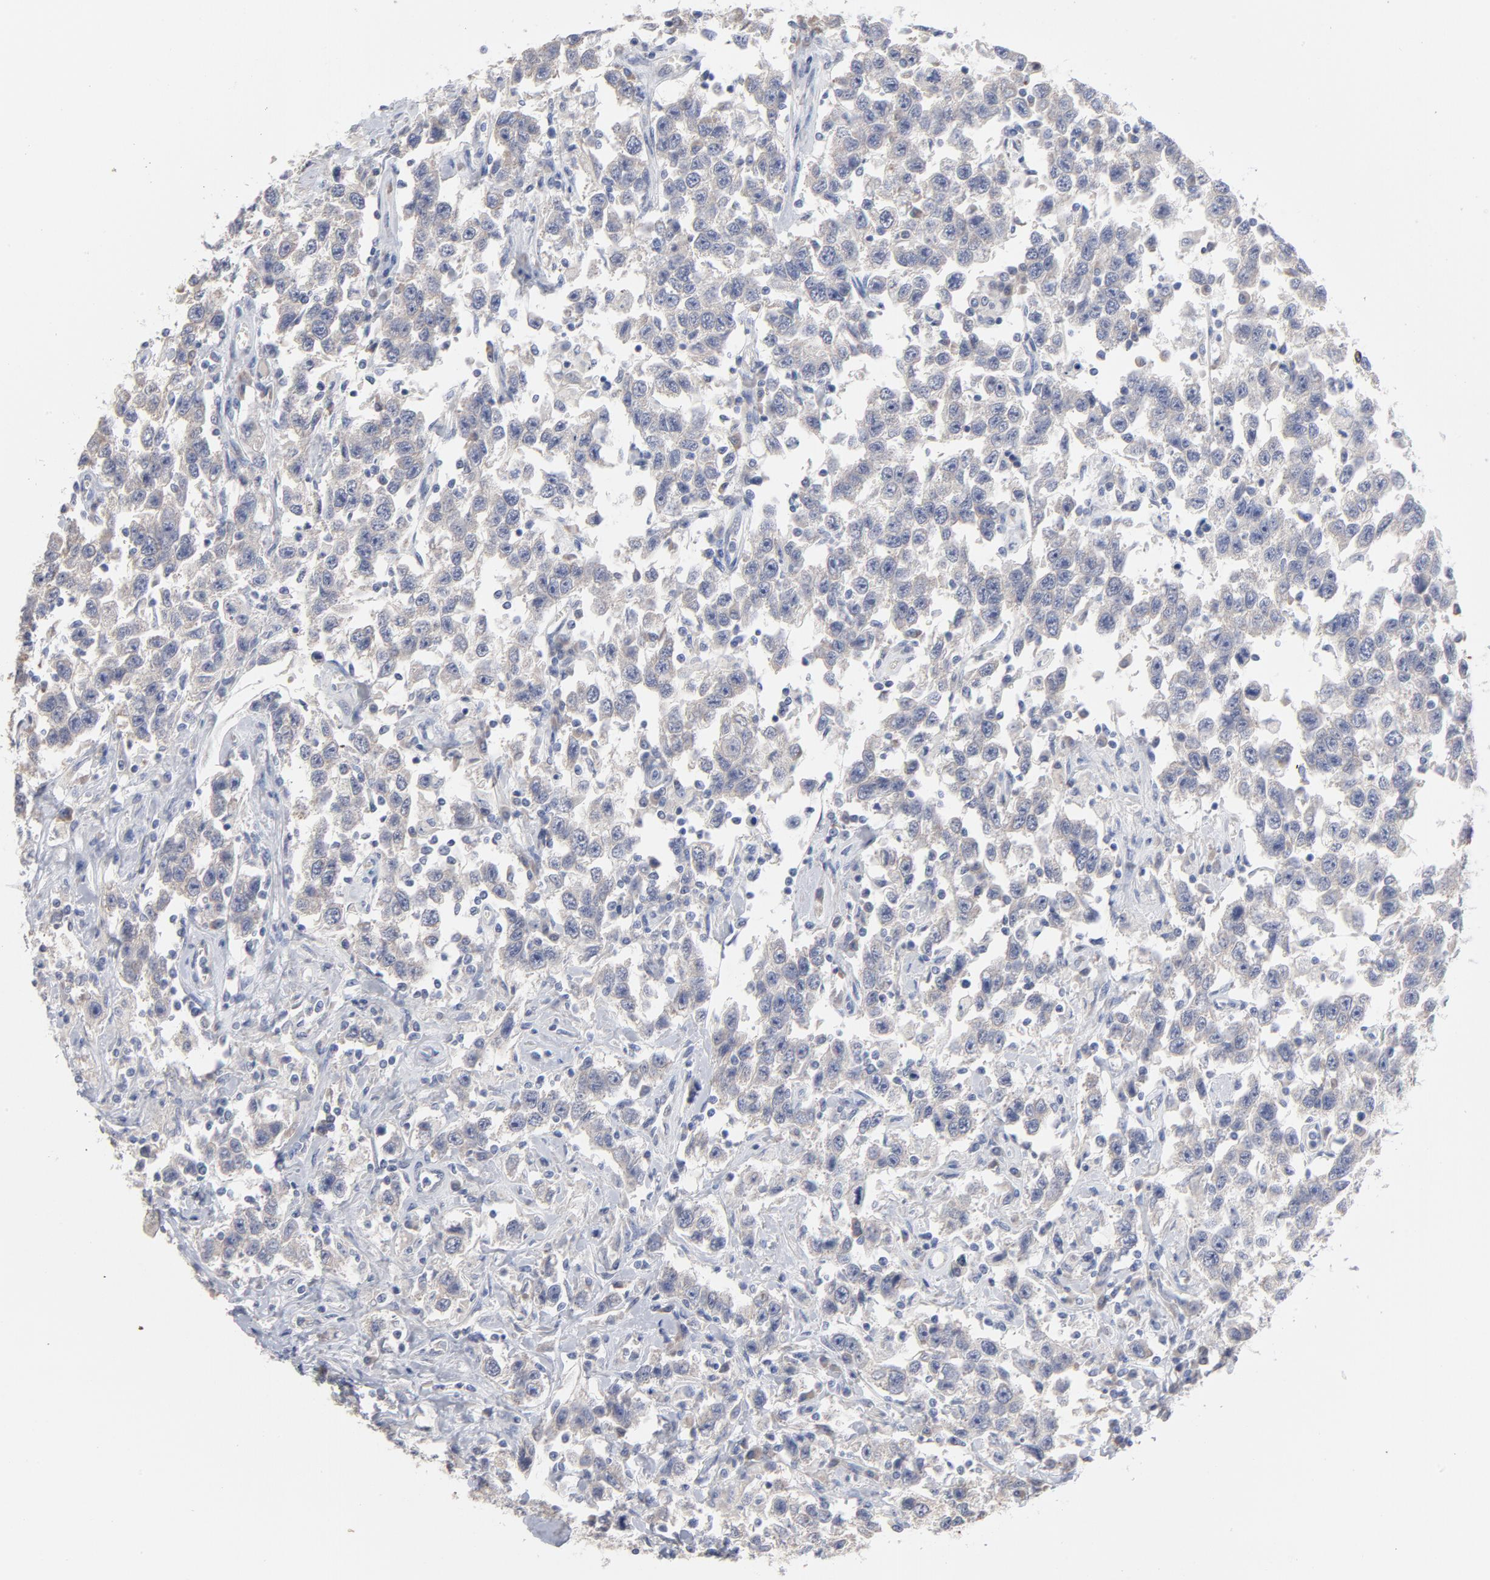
{"staining": {"intensity": "weak", "quantity": "<25%", "location": "cytoplasmic/membranous"}, "tissue": "testis cancer", "cell_type": "Tumor cells", "image_type": "cancer", "snomed": [{"axis": "morphology", "description": "Seminoma, NOS"}, {"axis": "topography", "description": "Testis"}], "caption": "The photomicrograph shows no staining of tumor cells in testis cancer. The staining was performed using DAB to visualize the protein expression in brown, while the nuclei were stained in blue with hematoxylin (Magnification: 20x).", "gene": "CPE", "patient": {"sex": "male", "age": 41}}